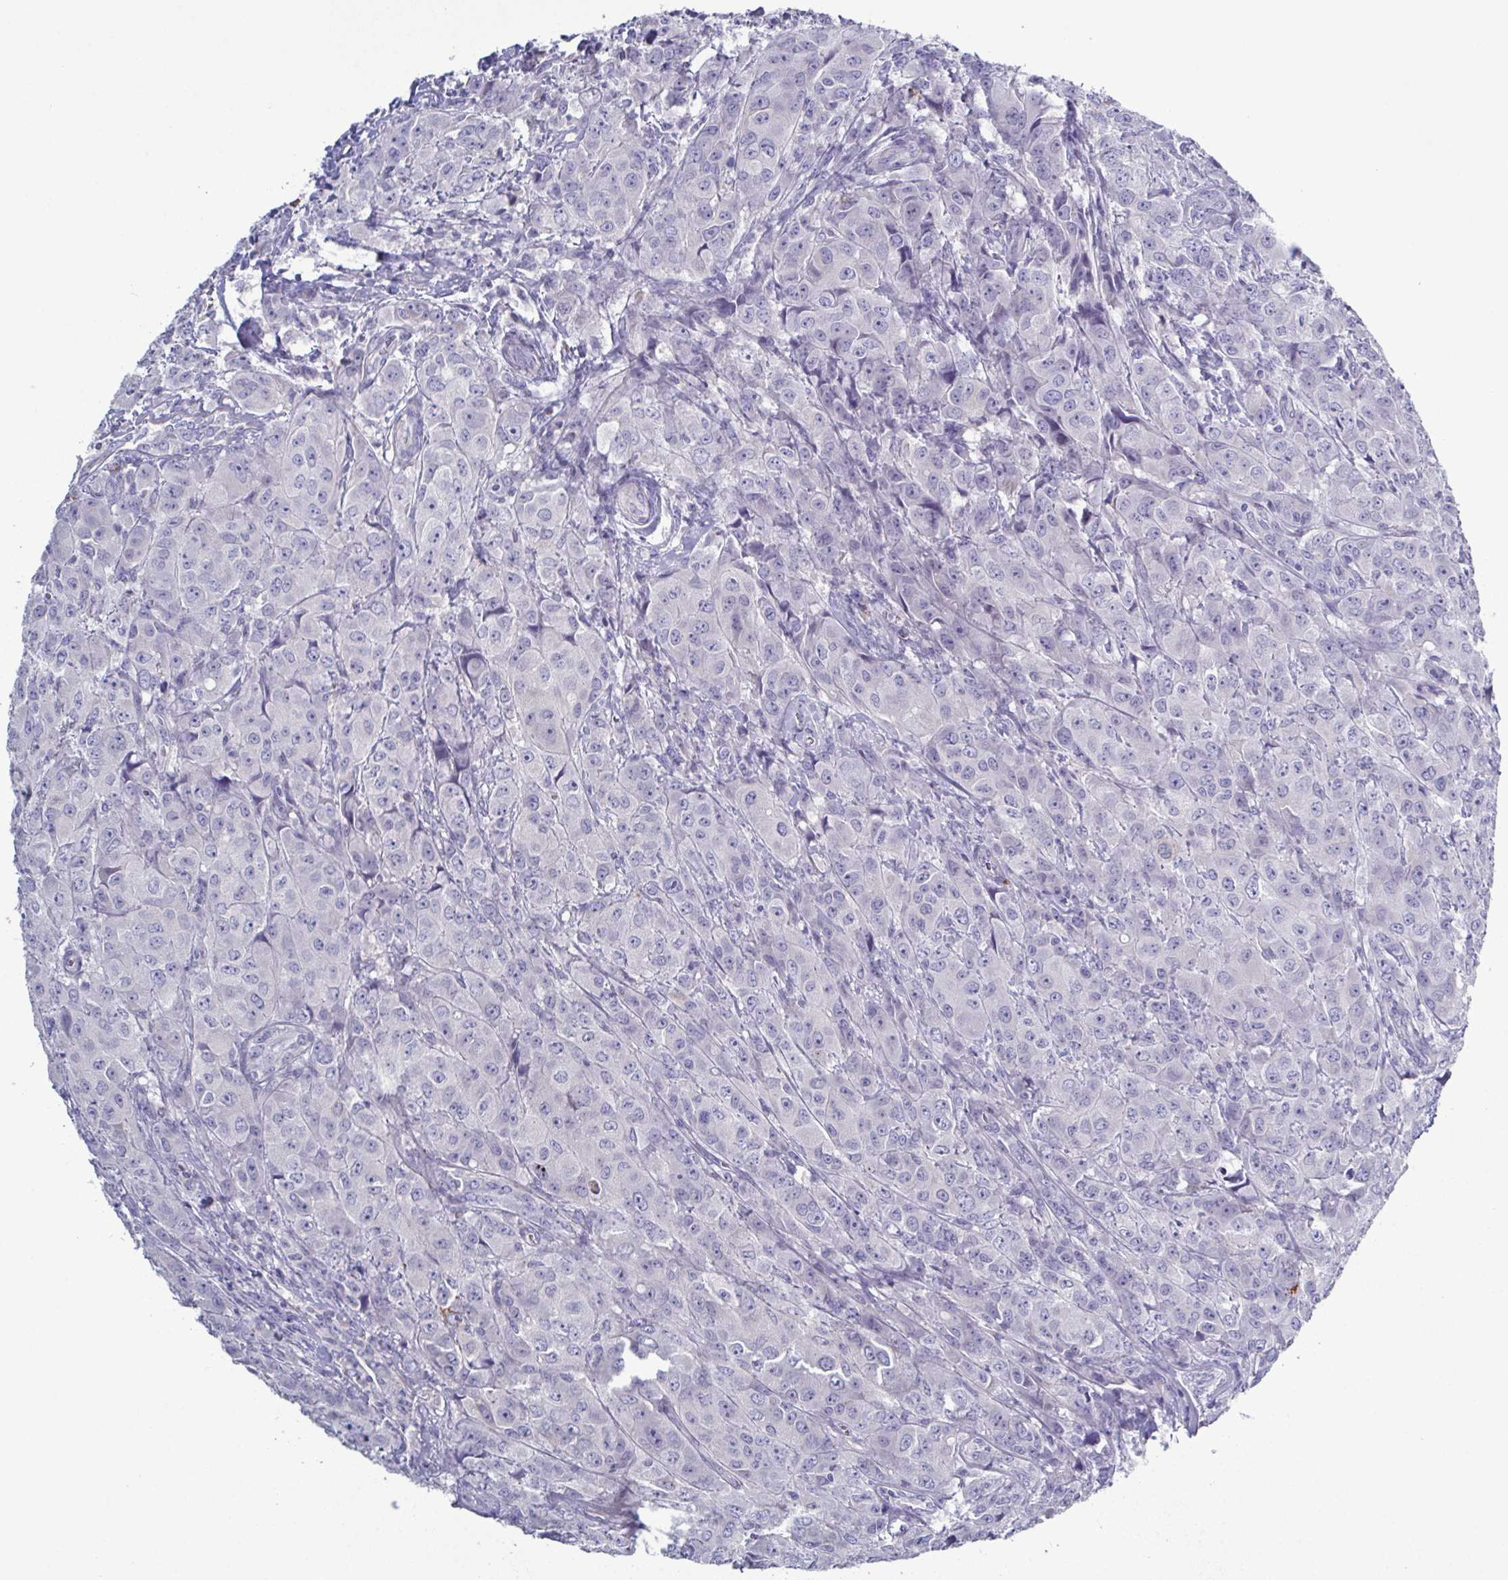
{"staining": {"intensity": "negative", "quantity": "none", "location": "none"}, "tissue": "breast cancer", "cell_type": "Tumor cells", "image_type": "cancer", "snomed": [{"axis": "morphology", "description": "Normal tissue, NOS"}, {"axis": "morphology", "description": "Duct carcinoma"}, {"axis": "topography", "description": "Breast"}], "caption": "Immunohistochemistry micrograph of neoplastic tissue: infiltrating ductal carcinoma (breast) stained with DAB (3,3'-diaminobenzidine) reveals no significant protein staining in tumor cells.", "gene": "GLDC", "patient": {"sex": "female", "age": 43}}